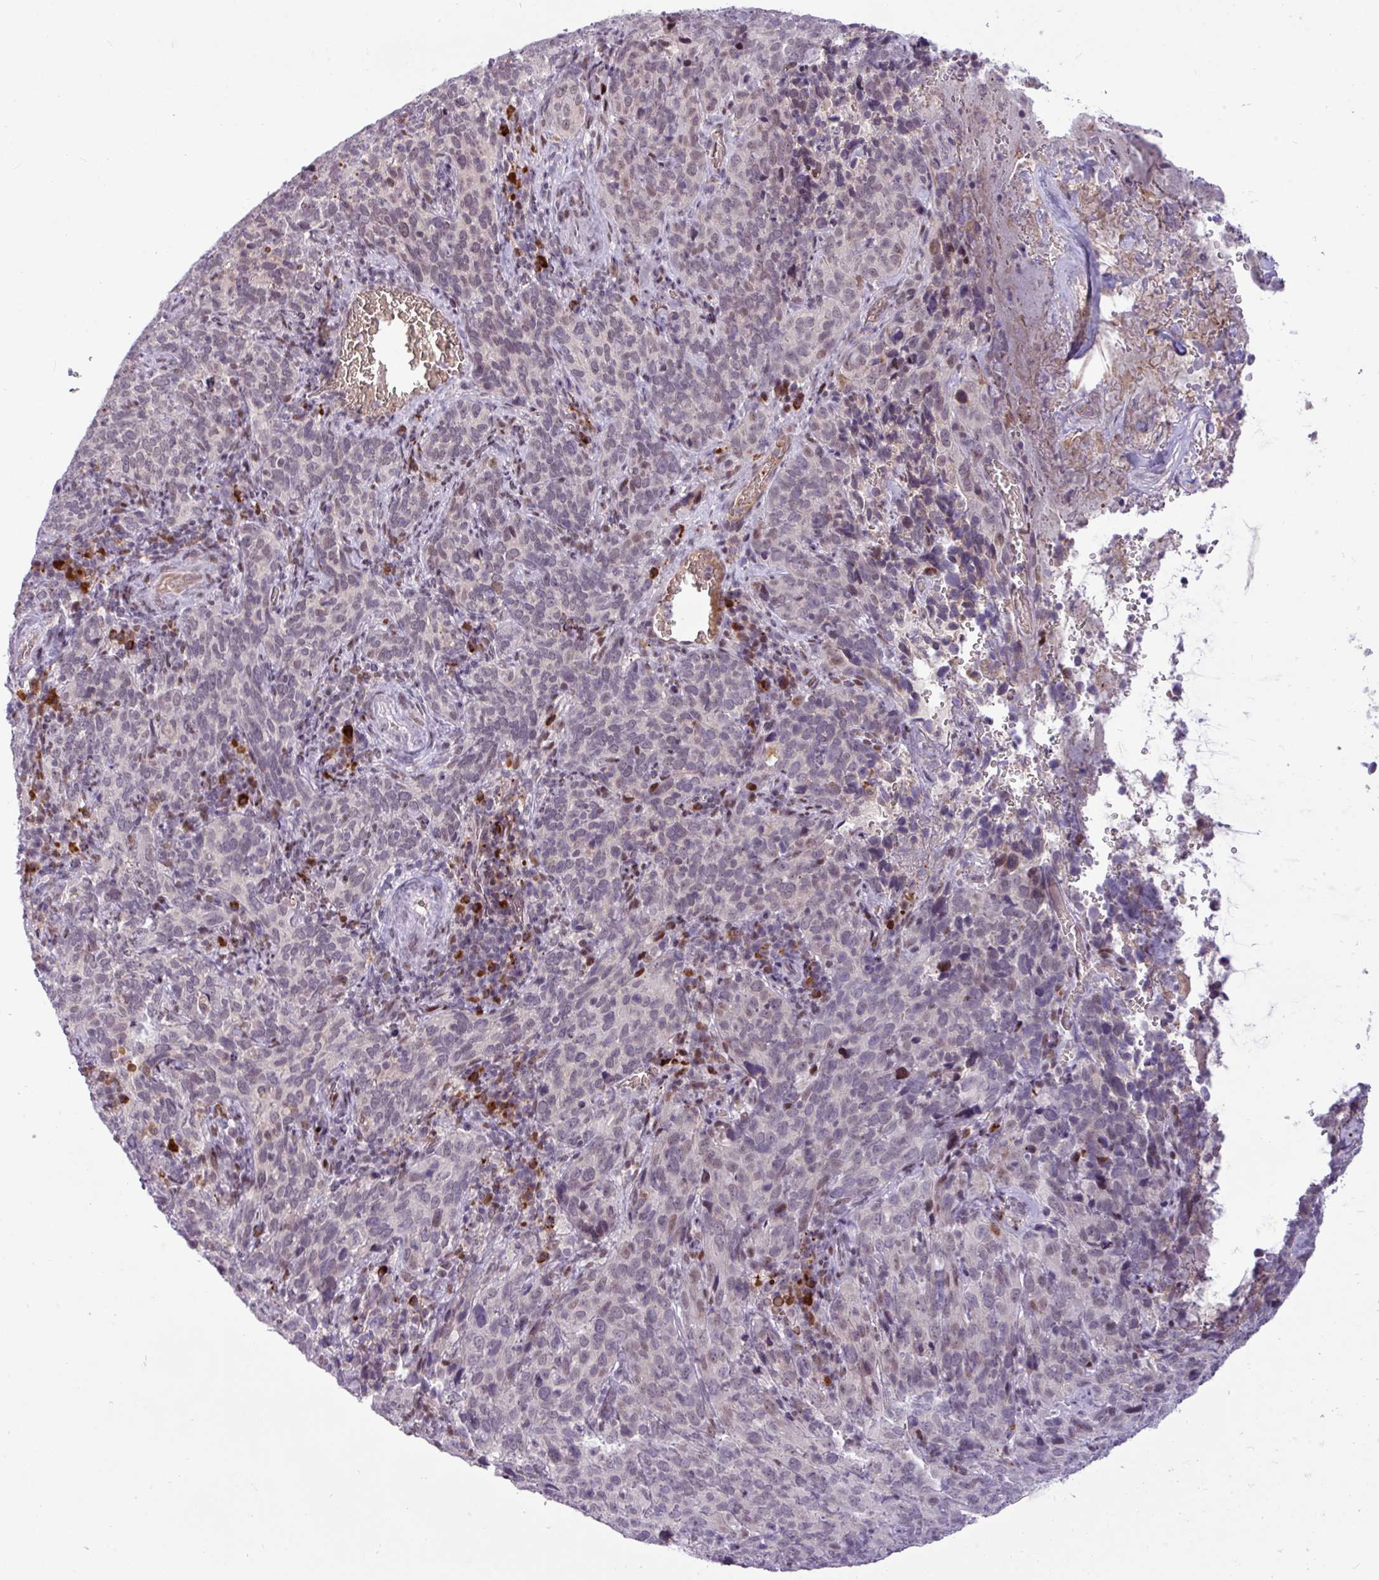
{"staining": {"intensity": "negative", "quantity": "none", "location": "none"}, "tissue": "cervical cancer", "cell_type": "Tumor cells", "image_type": "cancer", "snomed": [{"axis": "morphology", "description": "Squamous cell carcinoma, NOS"}, {"axis": "topography", "description": "Cervix"}], "caption": "Human cervical cancer (squamous cell carcinoma) stained for a protein using IHC demonstrates no staining in tumor cells.", "gene": "SLC66A2", "patient": {"sex": "female", "age": 51}}